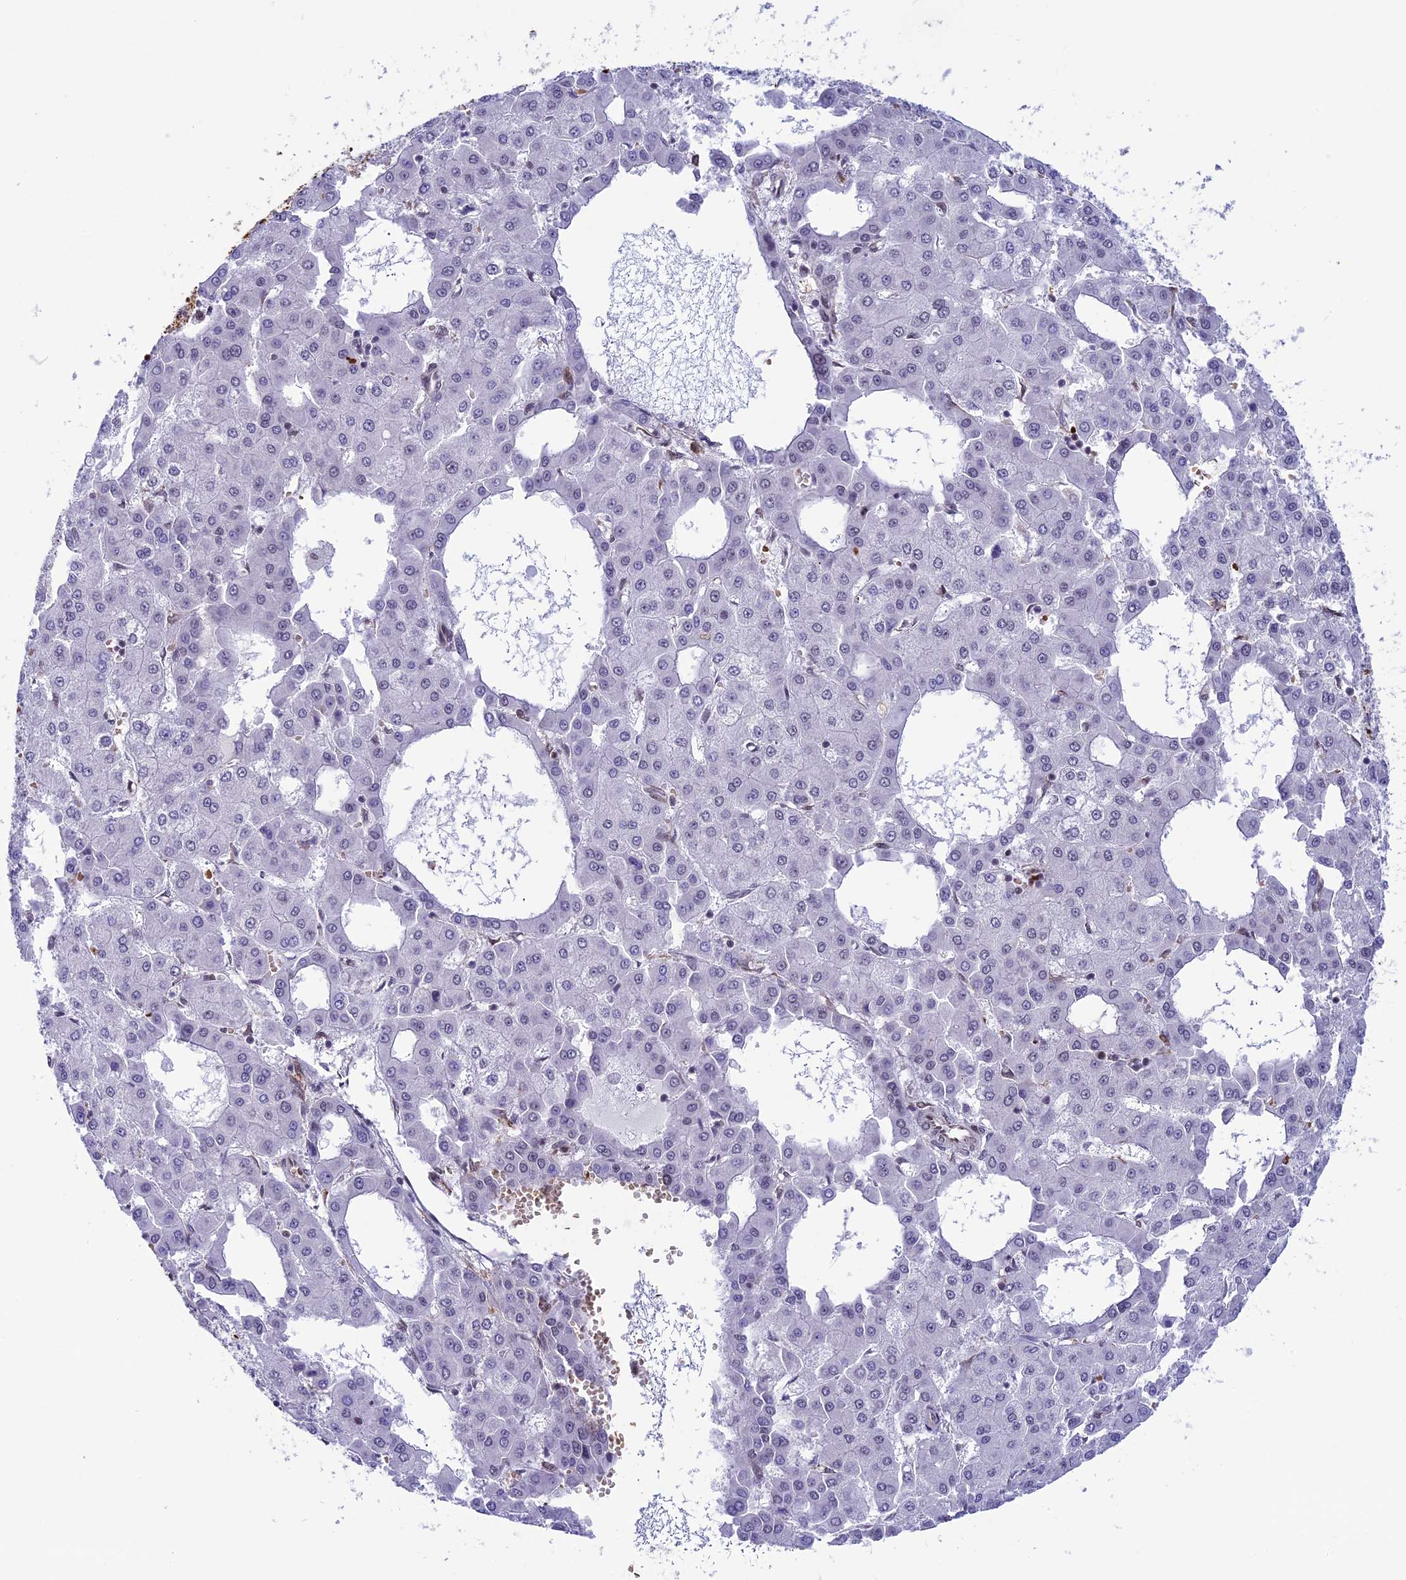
{"staining": {"intensity": "negative", "quantity": "none", "location": "none"}, "tissue": "liver cancer", "cell_type": "Tumor cells", "image_type": "cancer", "snomed": [{"axis": "morphology", "description": "Carcinoma, Hepatocellular, NOS"}, {"axis": "topography", "description": "Liver"}], "caption": "Immunohistochemistry histopathology image of neoplastic tissue: liver cancer (hepatocellular carcinoma) stained with DAB exhibits no significant protein expression in tumor cells.", "gene": "MPHOSPH8", "patient": {"sex": "male", "age": 47}}